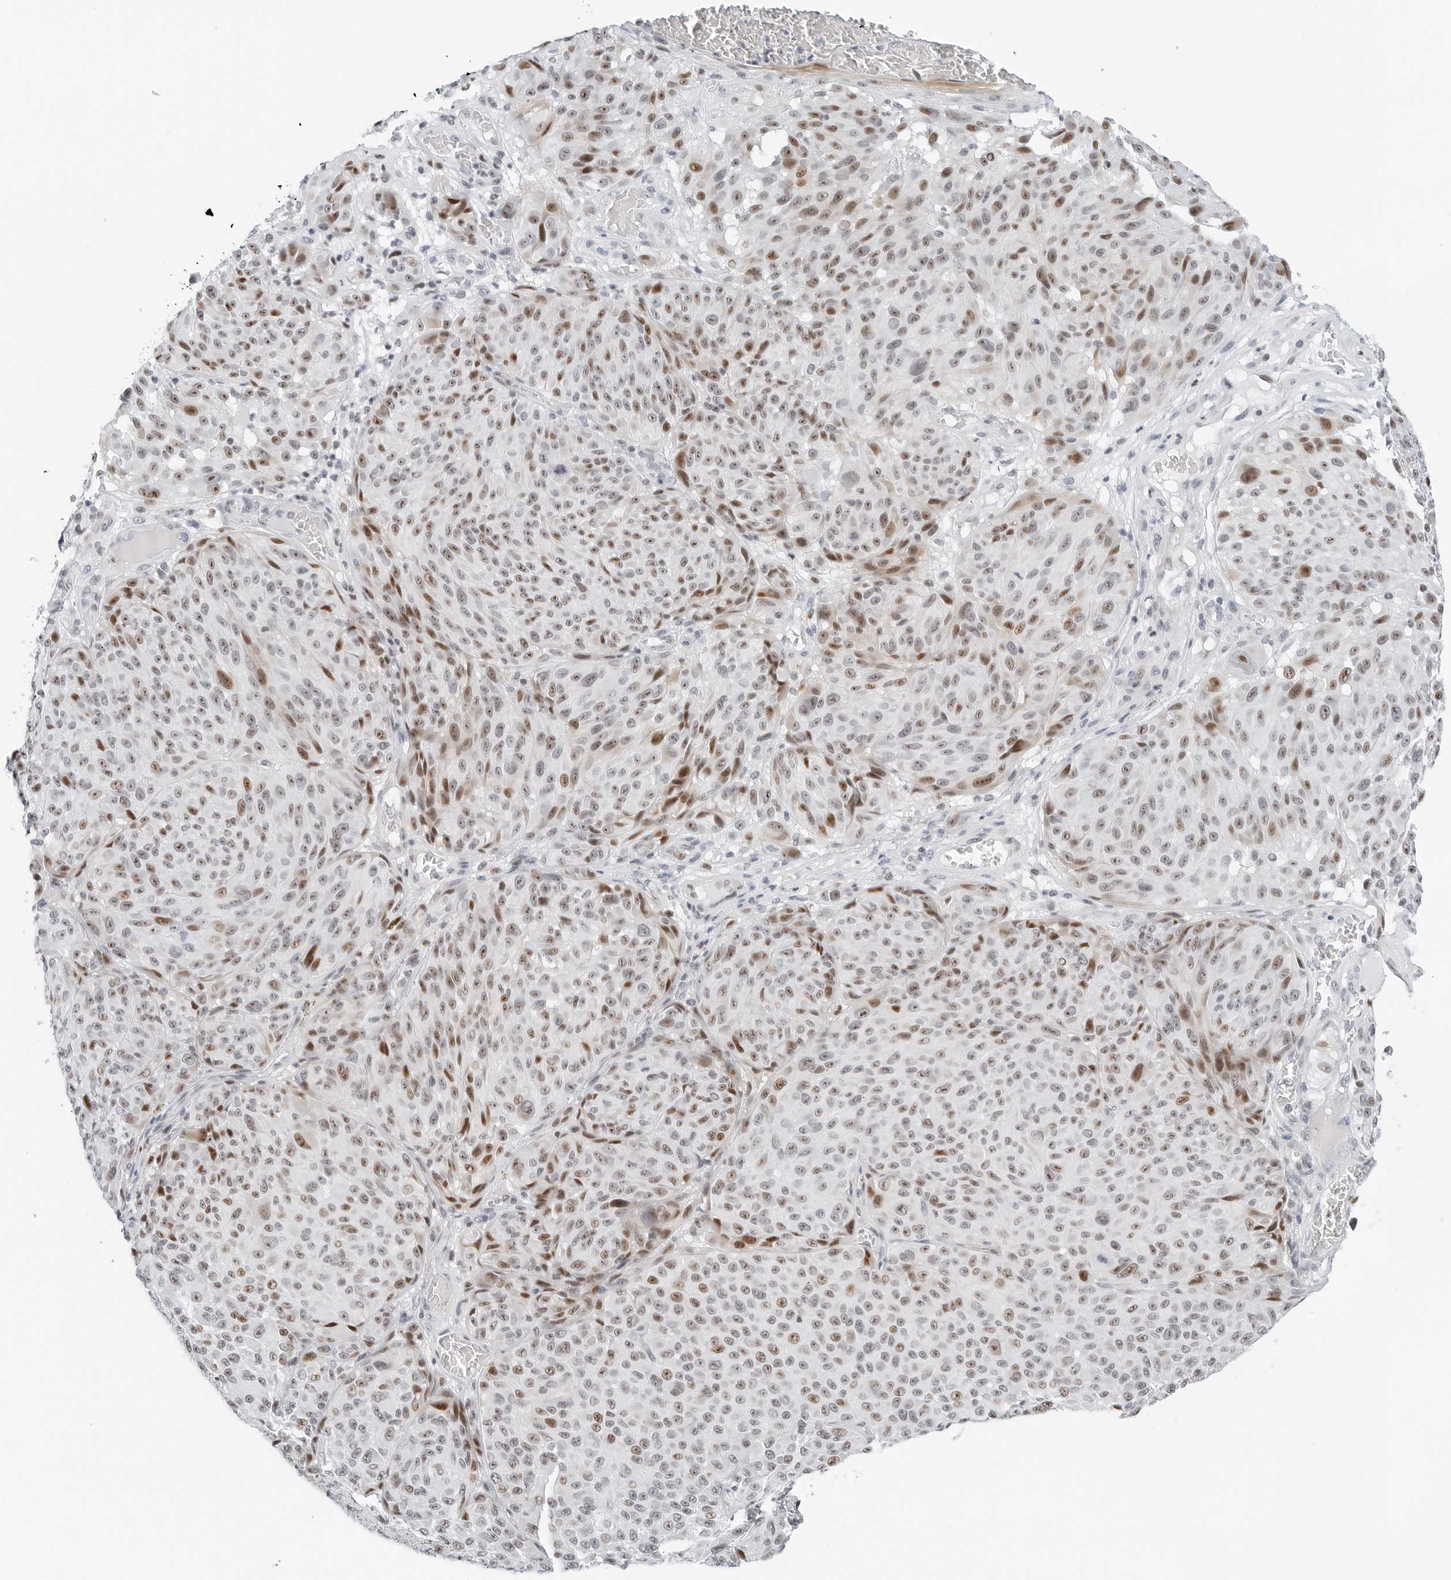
{"staining": {"intensity": "moderate", "quantity": "25%-75%", "location": "nuclear"}, "tissue": "melanoma", "cell_type": "Tumor cells", "image_type": "cancer", "snomed": [{"axis": "morphology", "description": "Malignant melanoma, NOS"}, {"axis": "topography", "description": "Skin"}], "caption": "There is medium levels of moderate nuclear expression in tumor cells of melanoma, as demonstrated by immunohistochemical staining (brown color).", "gene": "NTMT2", "patient": {"sex": "male", "age": 83}}